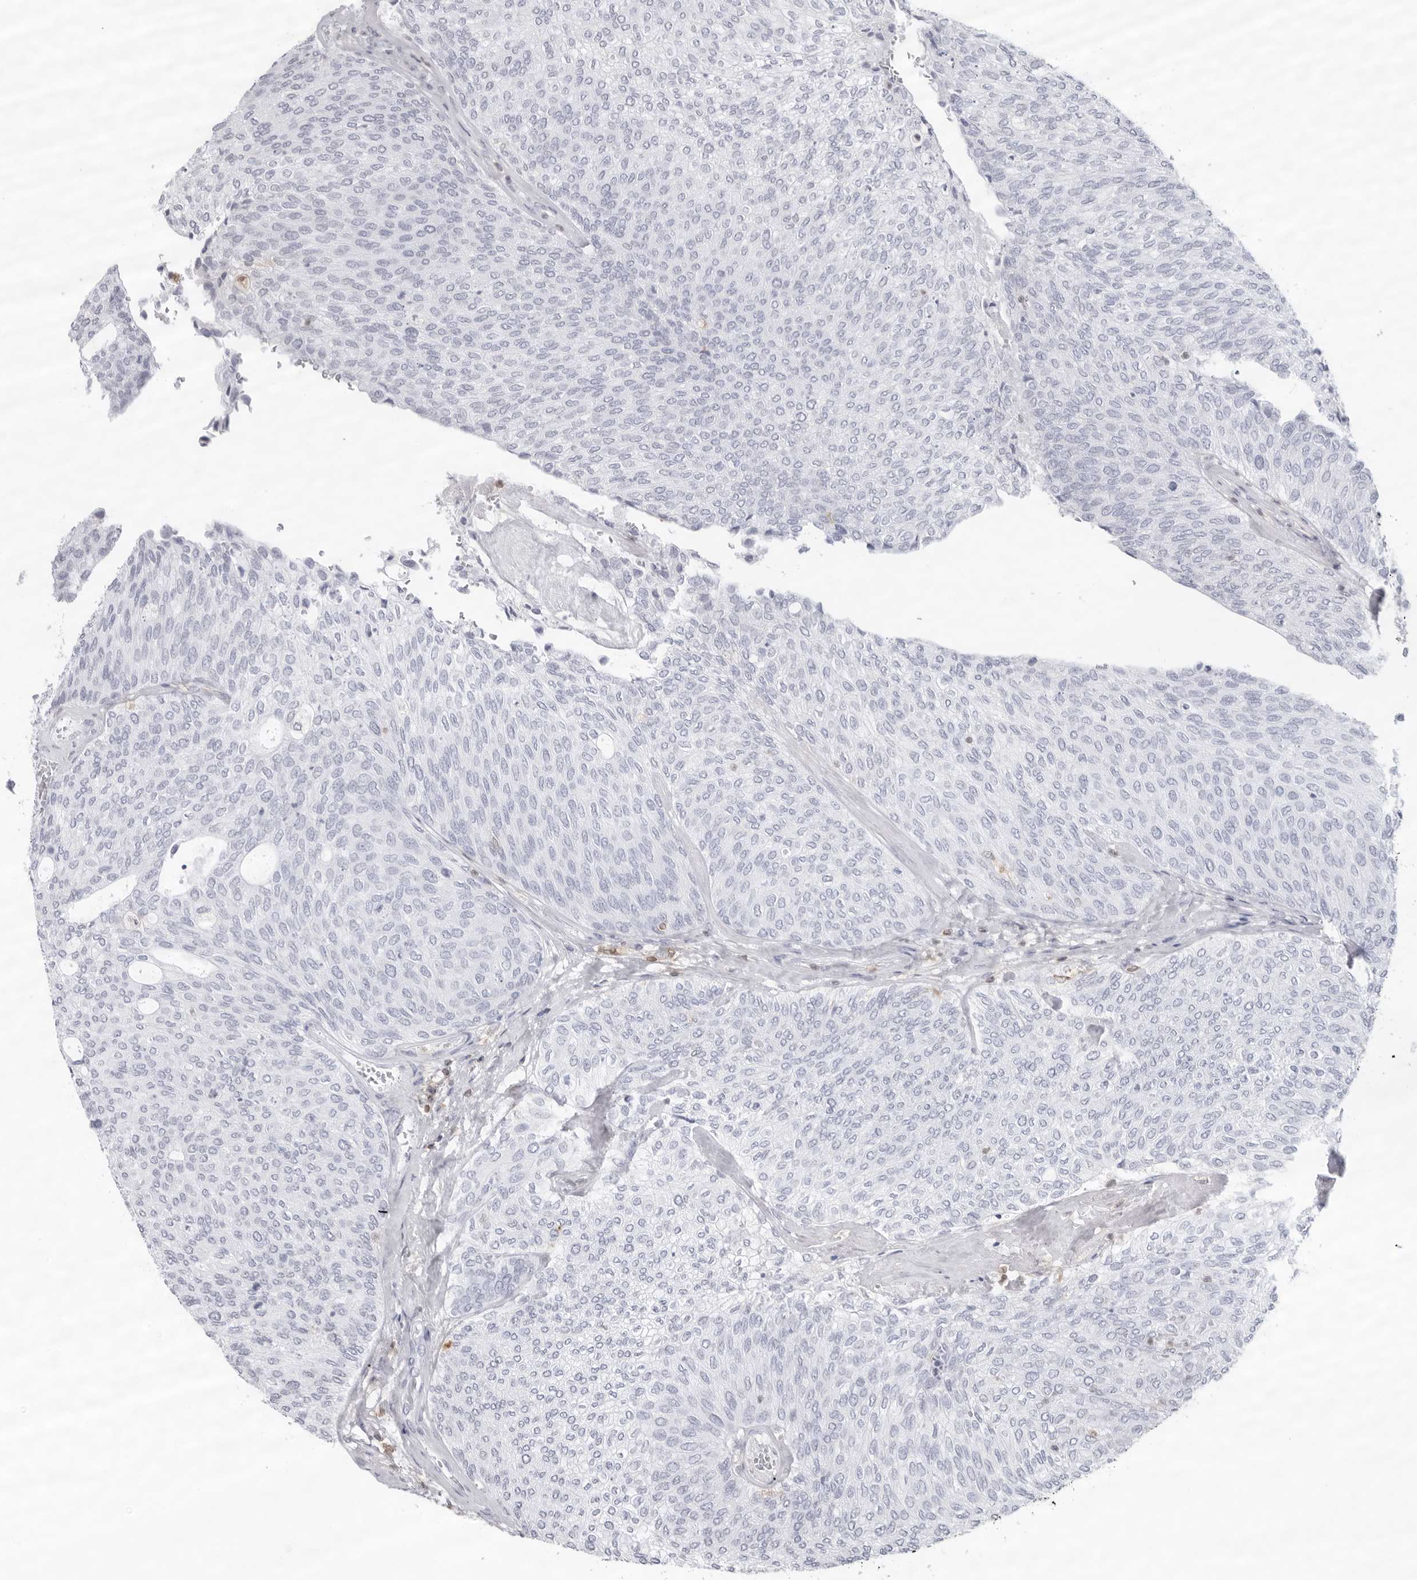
{"staining": {"intensity": "negative", "quantity": "none", "location": "none"}, "tissue": "urothelial cancer", "cell_type": "Tumor cells", "image_type": "cancer", "snomed": [{"axis": "morphology", "description": "Urothelial carcinoma, Low grade"}, {"axis": "topography", "description": "Urinary bladder"}], "caption": "Tumor cells show no significant protein staining in urothelial cancer.", "gene": "FMNL1", "patient": {"sex": "female", "age": 79}}